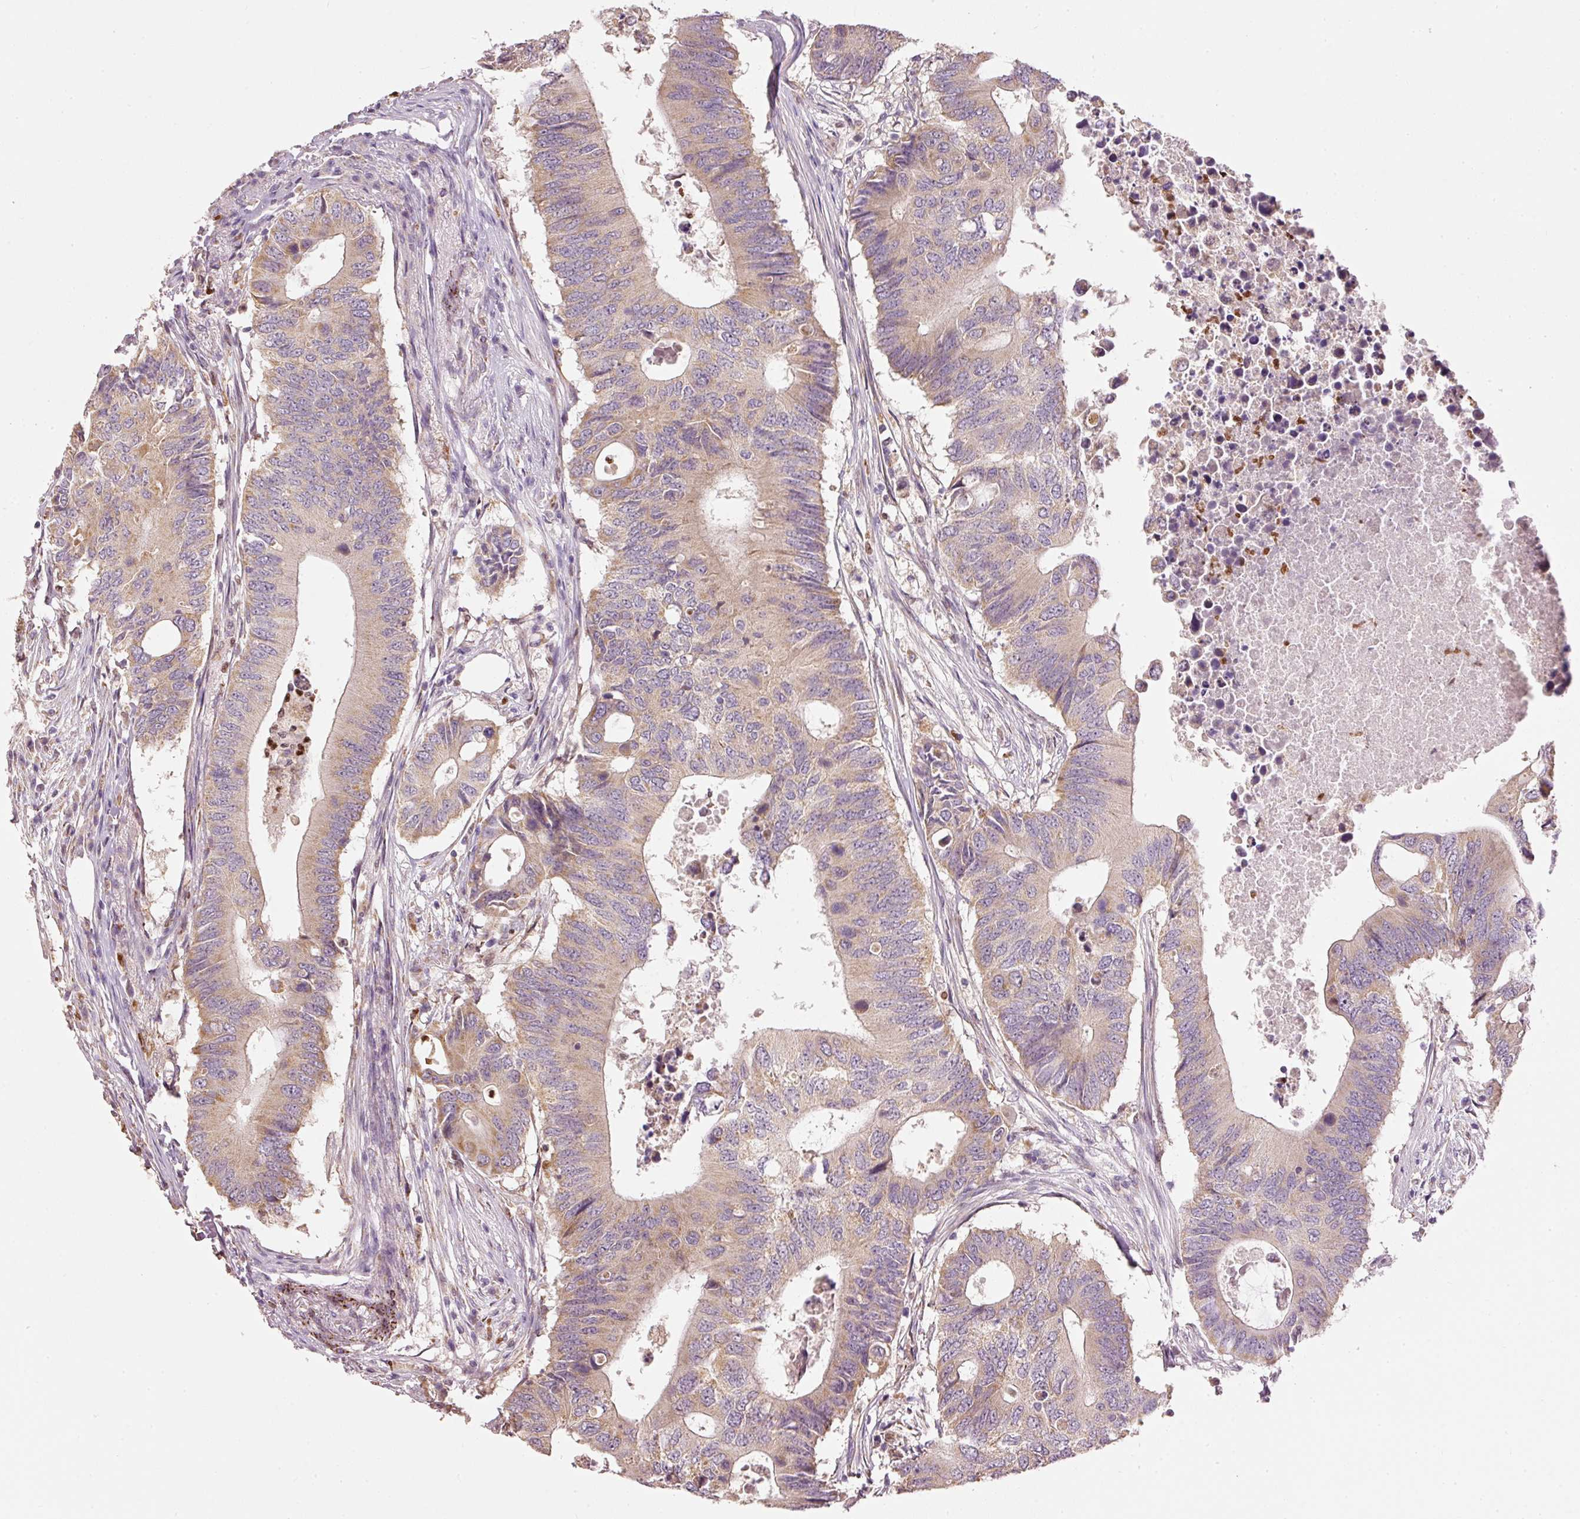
{"staining": {"intensity": "weak", "quantity": ">75%", "location": "cytoplasmic/membranous"}, "tissue": "colorectal cancer", "cell_type": "Tumor cells", "image_type": "cancer", "snomed": [{"axis": "morphology", "description": "Adenocarcinoma, NOS"}, {"axis": "topography", "description": "Colon"}], "caption": "Immunohistochemistry (IHC) of human colorectal cancer shows low levels of weak cytoplasmic/membranous expression in approximately >75% of tumor cells.", "gene": "MTHFD1L", "patient": {"sex": "male", "age": 71}}